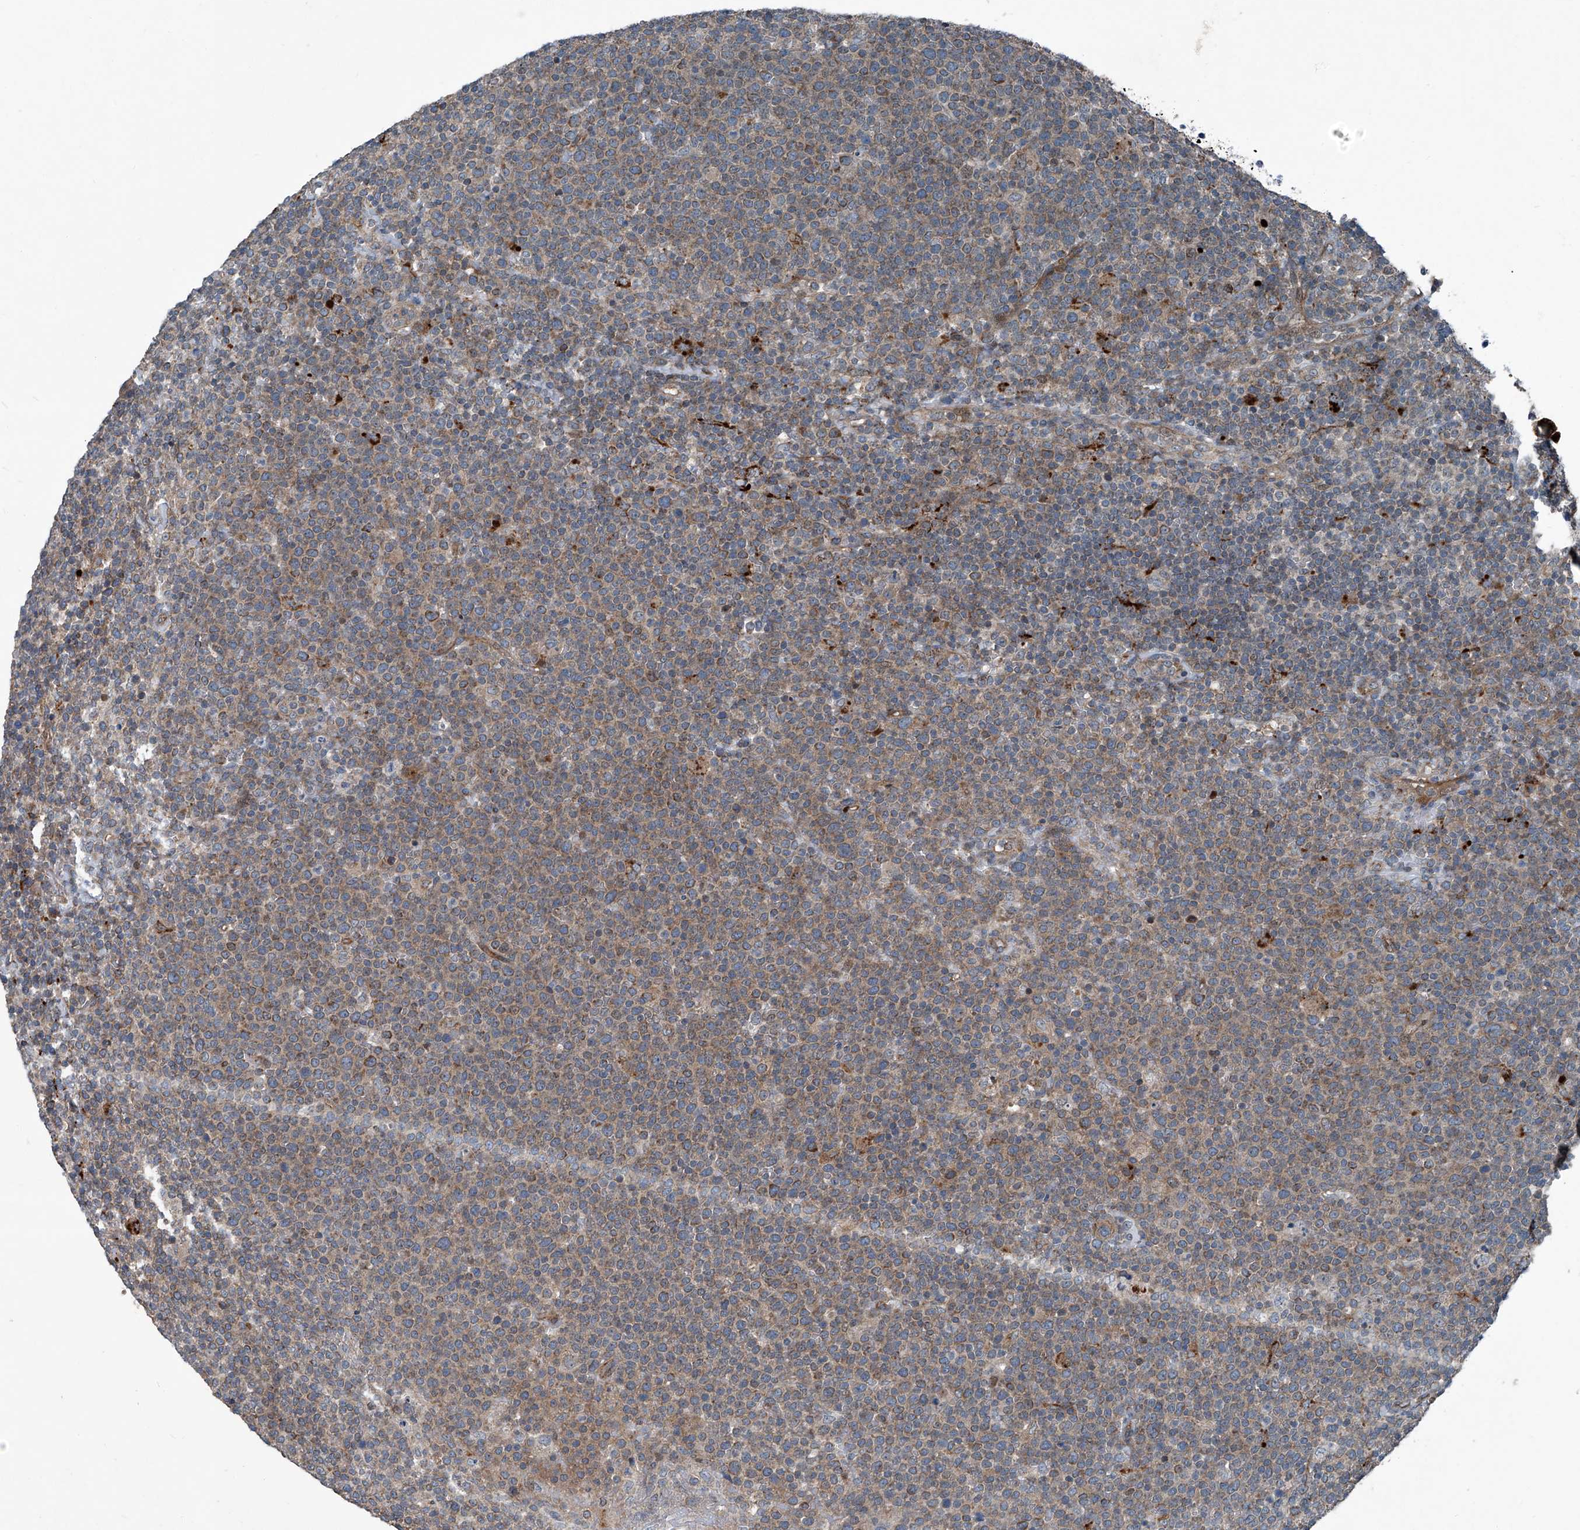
{"staining": {"intensity": "moderate", "quantity": ">75%", "location": "cytoplasmic/membranous"}, "tissue": "lymphoma", "cell_type": "Tumor cells", "image_type": "cancer", "snomed": [{"axis": "morphology", "description": "Malignant lymphoma, non-Hodgkin's type, High grade"}, {"axis": "topography", "description": "Lymph node"}], "caption": "High-grade malignant lymphoma, non-Hodgkin's type stained for a protein shows moderate cytoplasmic/membranous positivity in tumor cells.", "gene": "SENP2", "patient": {"sex": "male", "age": 61}}